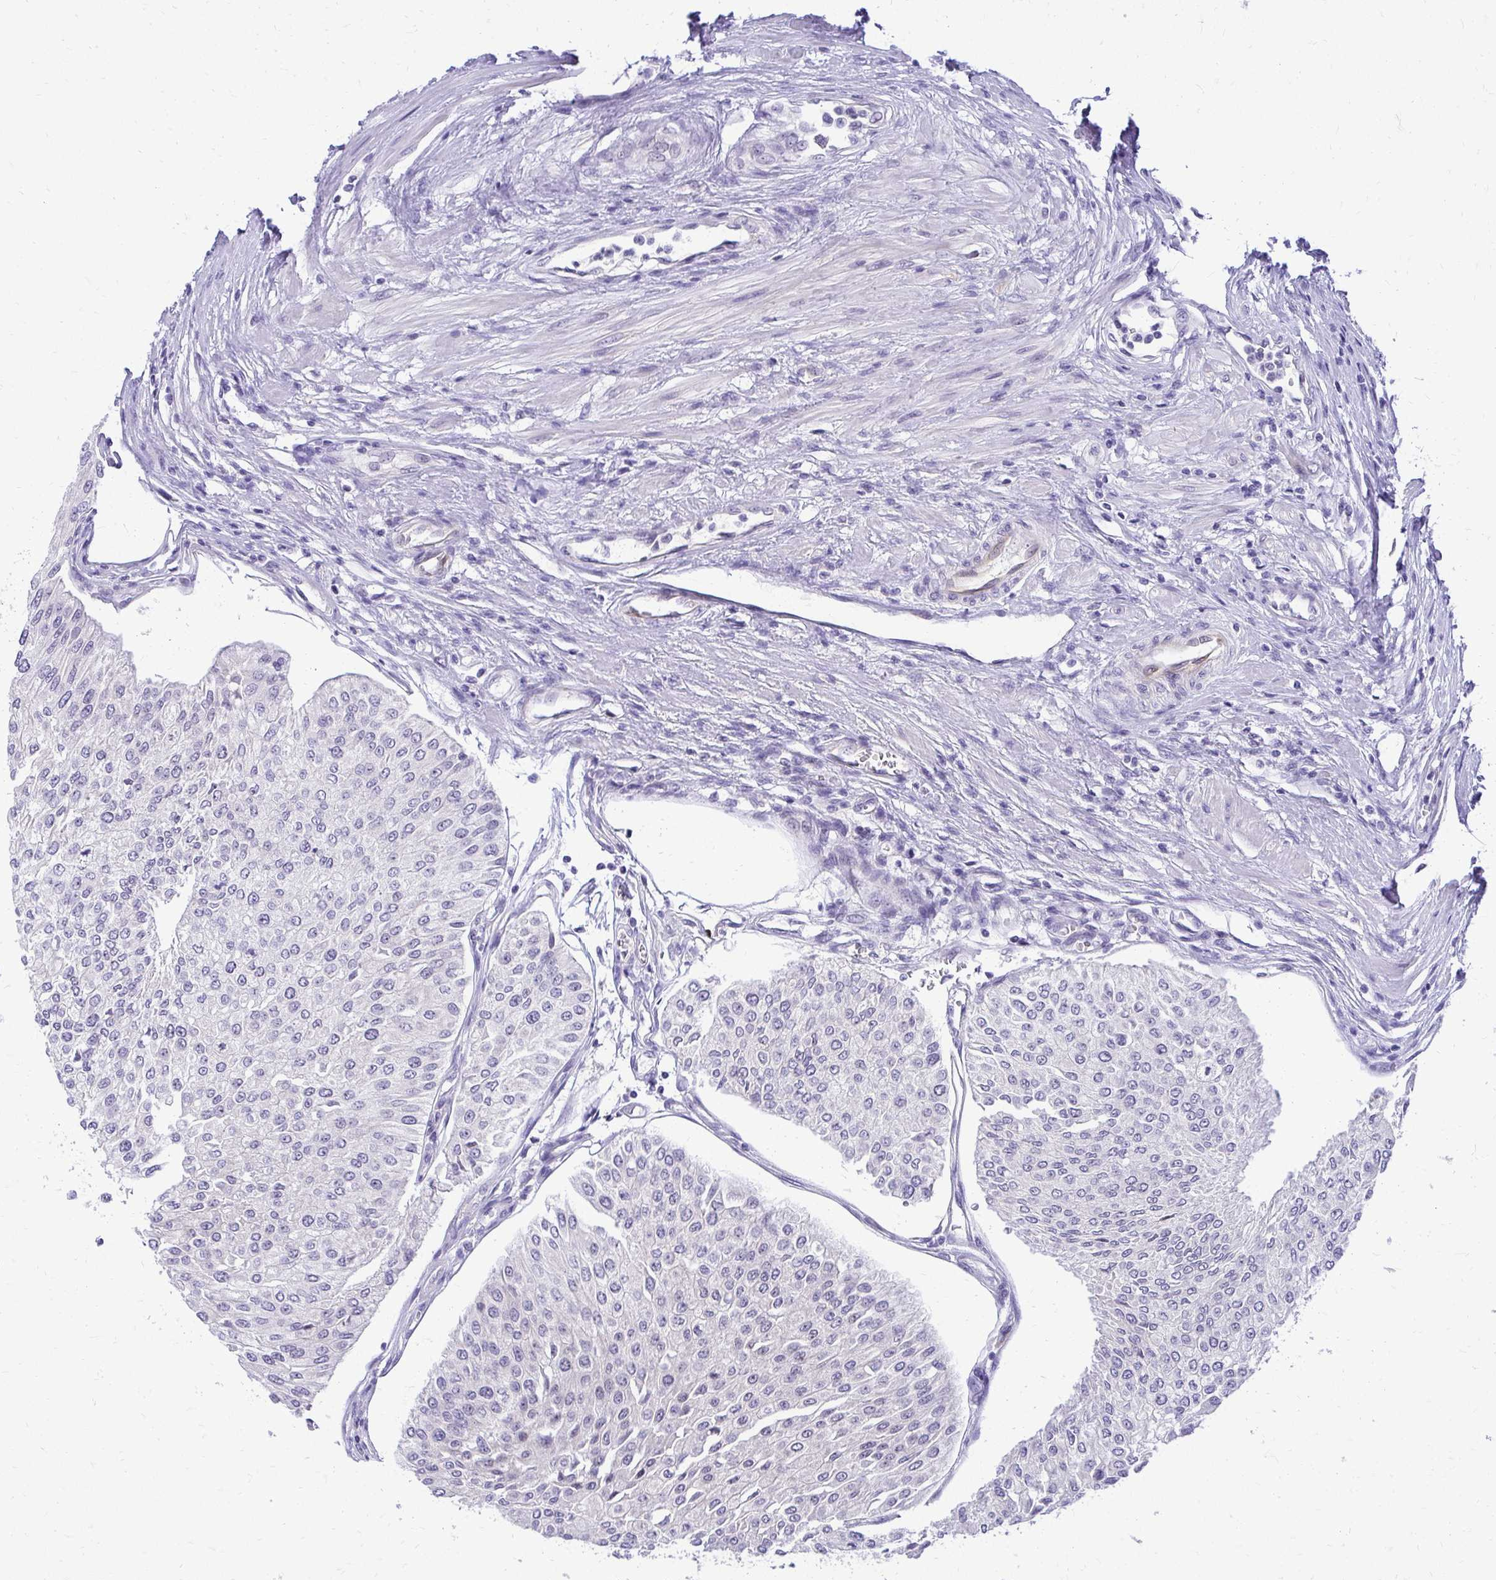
{"staining": {"intensity": "negative", "quantity": "none", "location": "none"}, "tissue": "urothelial cancer", "cell_type": "Tumor cells", "image_type": "cancer", "snomed": [{"axis": "morphology", "description": "Urothelial carcinoma, NOS"}, {"axis": "topography", "description": "Urinary bladder"}], "caption": "Tumor cells are negative for brown protein staining in urothelial cancer.", "gene": "NIFK", "patient": {"sex": "male", "age": 67}}